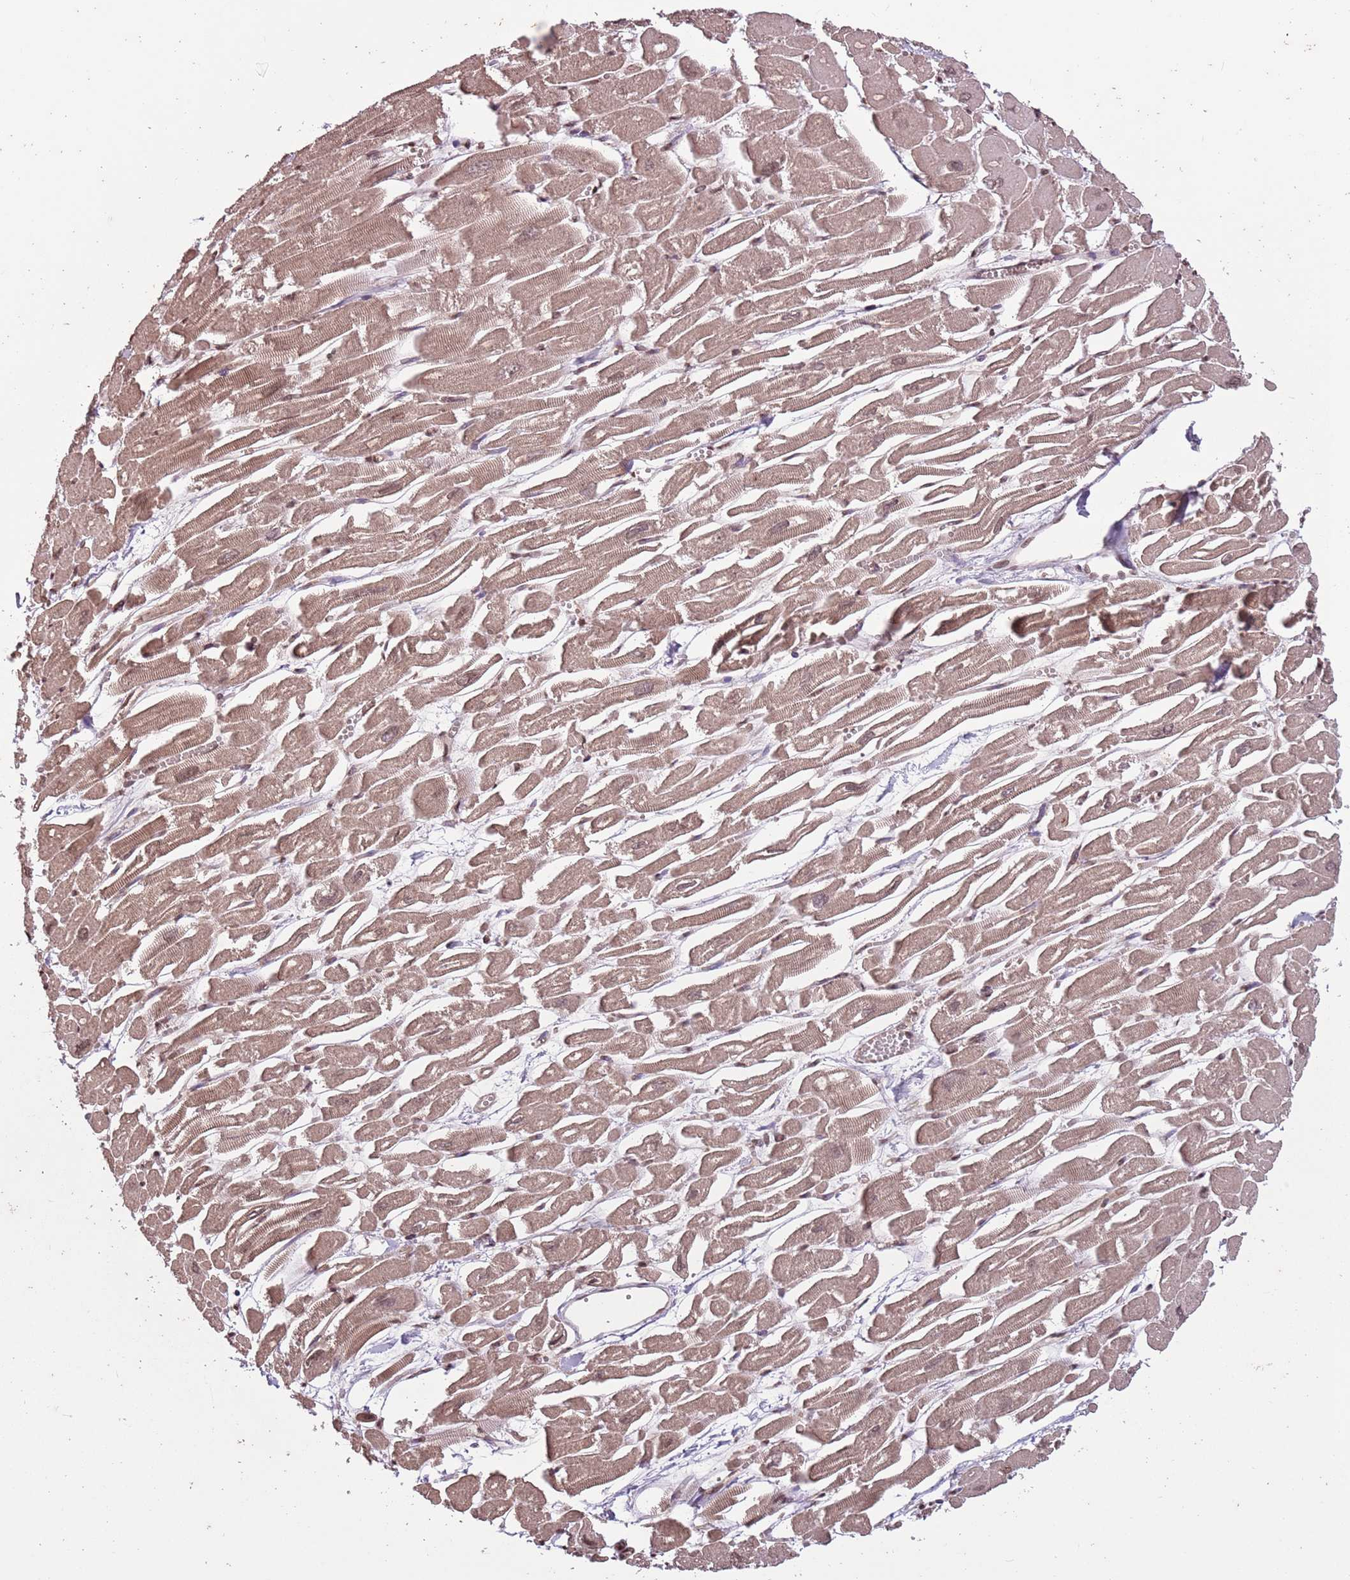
{"staining": {"intensity": "moderate", "quantity": ">75%", "location": "cytoplasmic/membranous"}, "tissue": "heart muscle", "cell_type": "Cardiomyocytes", "image_type": "normal", "snomed": [{"axis": "morphology", "description": "Normal tissue, NOS"}, {"axis": "topography", "description": "Heart"}], "caption": "Protein expression analysis of normal human heart muscle reveals moderate cytoplasmic/membranous positivity in about >75% of cardiomyocytes.", "gene": "CAPN9", "patient": {"sex": "male", "age": 54}}